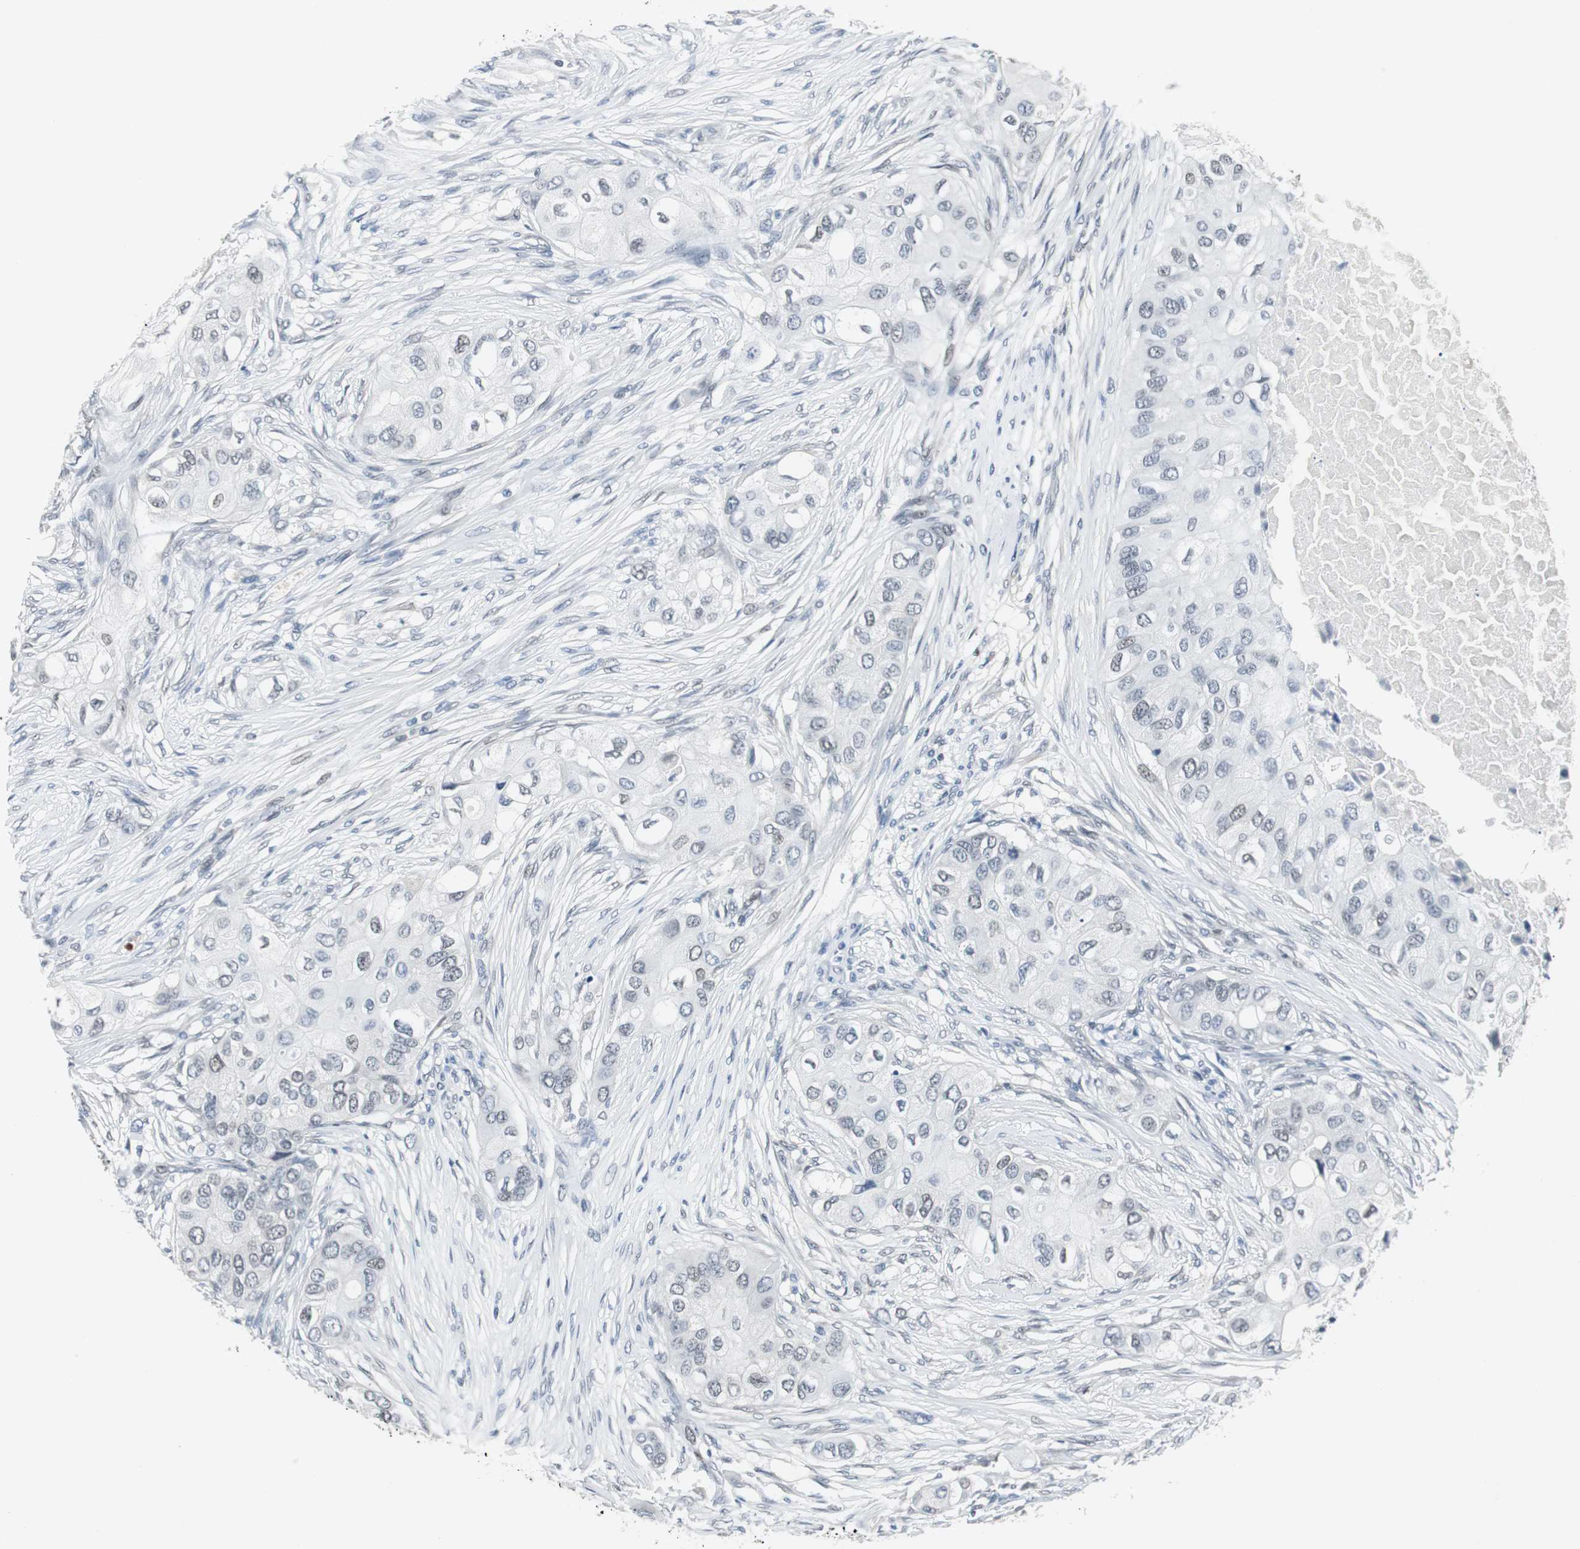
{"staining": {"intensity": "negative", "quantity": "none", "location": "none"}, "tissue": "breast cancer", "cell_type": "Tumor cells", "image_type": "cancer", "snomed": [{"axis": "morphology", "description": "Normal tissue, NOS"}, {"axis": "morphology", "description": "Duct carcinoma"}, {"axis": "topography", "description": "Breast"}], "caption": "Tumor cells show no significant positivity in breast infiltrating ductal carcinoma.", "gene": "ELK1", "patient": {"sex": "female", "age": 49}}